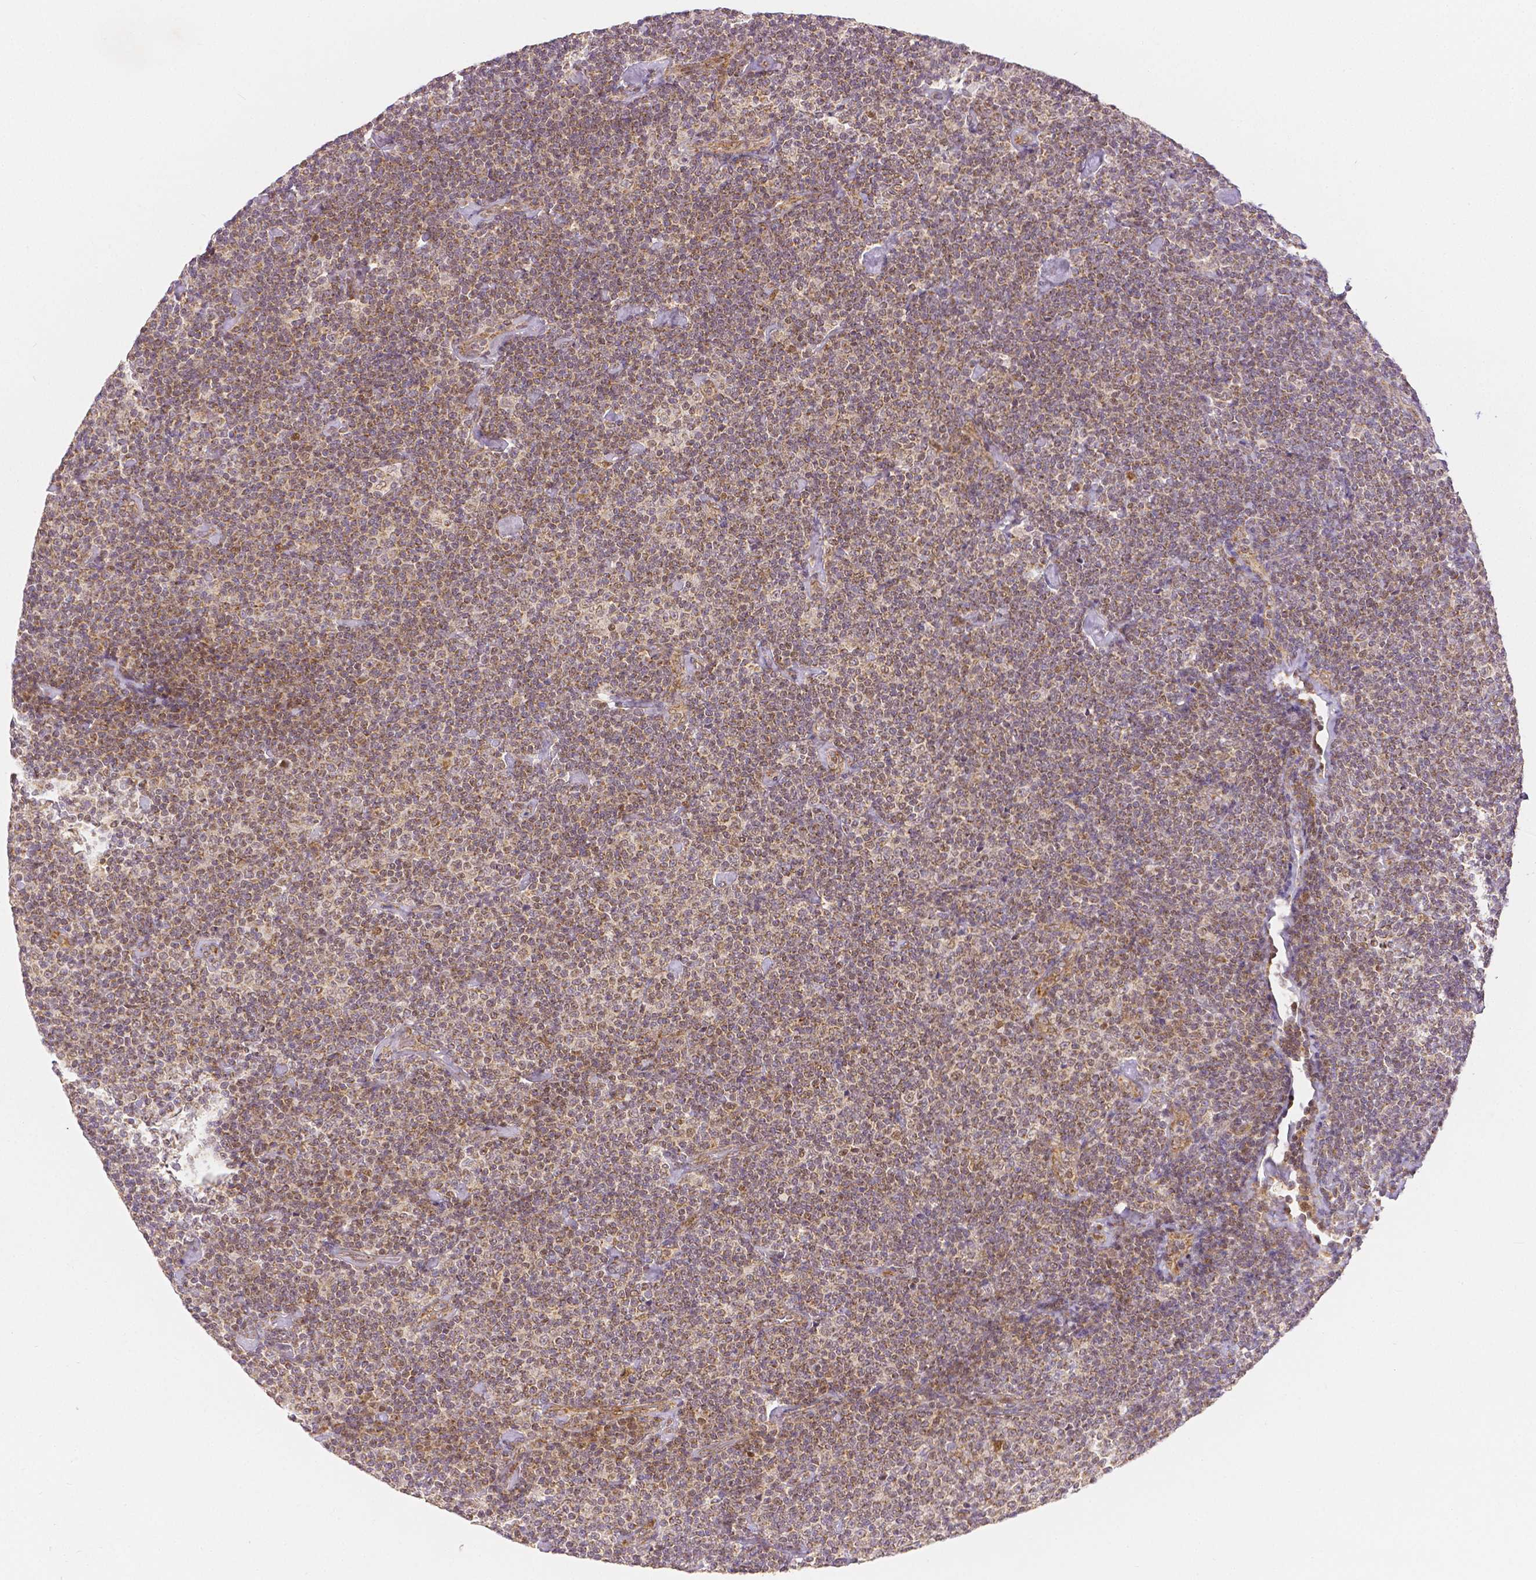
{"staining": {"intensity": "moderate", "quantity": "25%-75%", "location": "cytoplasmic/membranous,nuclear"}, "tissue": "lymphoma", "cell_type": "Tumor cells", "image_type": "cancer", "snomed": [{"axis": "morphology", "description": "Malignant lymphoma, non-Hodgkin's type, Low grade"}, {"axis": "topography", "description": "Lymph node"}], "caption": "Approximately 25%-75% of tumor cells in human low-grade malignant lymphoma, non-Hodgkin's type display moderate cytoplasmic/membranous and nuclear protein staining as visualized by brown immunohistochemical staining.", "gene": "RHOT1", "patient": {"sex": "male", "age": 81}}